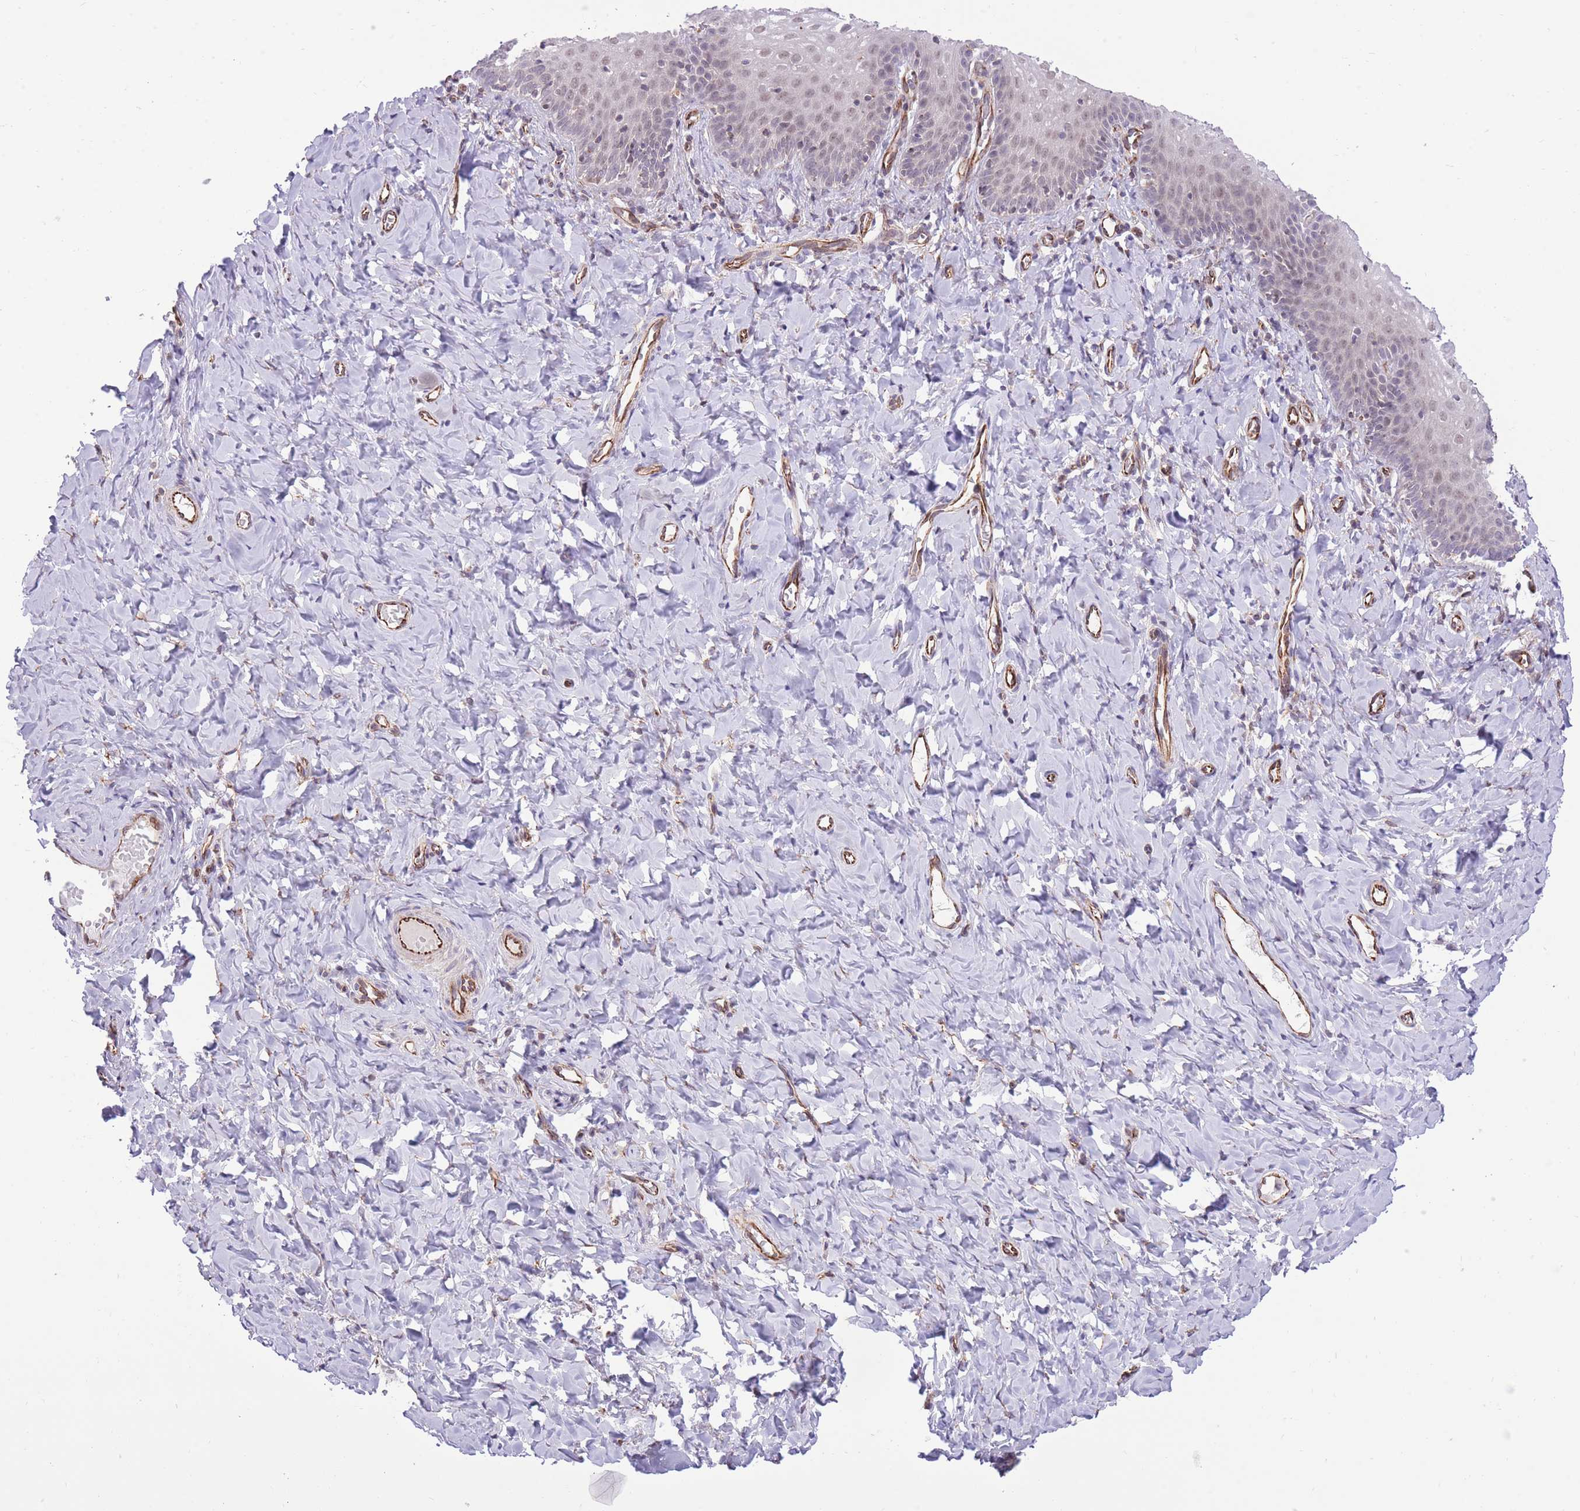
{"staining": {"intensity": "weak", "quantity": "25%-75%", "location": "nuclear"}, "tissue": "vagina", "cell_type": "Squamous epithelial cells", "image_type": "normal", "snomed": [{"axis": "morphology", "description": "Normal tissue, NOS"}, {"axis": "topography", "description": "Vagina"}], "caption": "Protein staining of unremarkable vagina reveals weak nuclear expression in about 25%-75% of squamous epithelial cells. Immunohistochemistry (ihc) stains the protein of interest in brown and the nuclei are stained blue.", "gene": "ELL", "patient": {"sex": "female", "age": 60}}